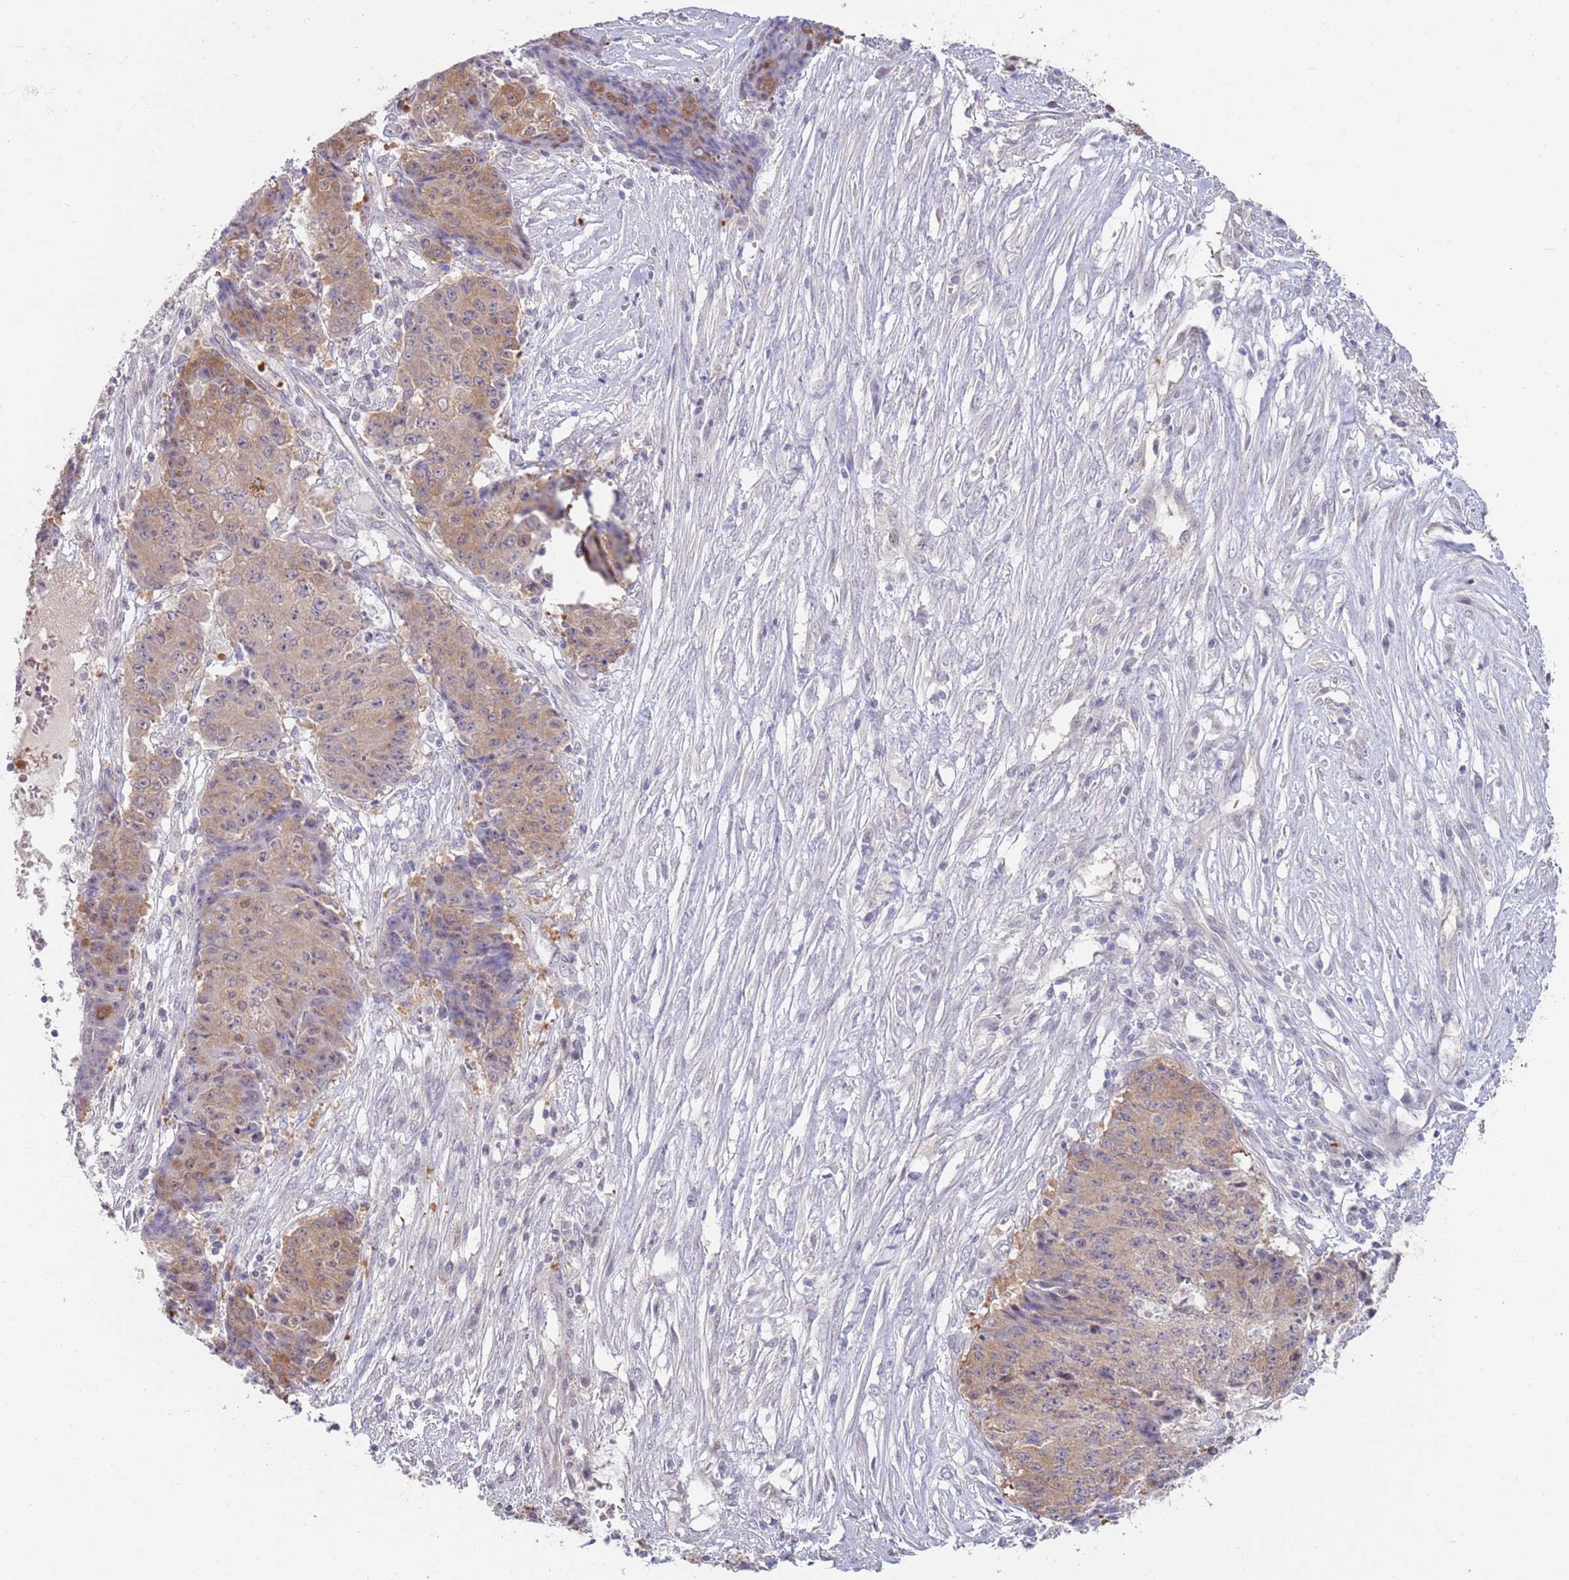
{"staining": {"intensity": "weak", "quantity": "25%-75%", "location": "cytoplasmic/membranous"}, "tissue": "ovarian cancer", "cell_type": "Tumor cells", "image_type": "cancer", "snomed": [{"axis": "morphology", "description": "Carcinoma, endometroid"}, {"axis": "topography", "description": "Ovary"}], "caption": "Protein staining shows weak cytoplasmic/membranous staining in about 25%-75% of tumor cells in ovarian cancer (endometroid carcinoma).", "gene": "LDHD", "patient": {"sex": "female", "age": 42}}